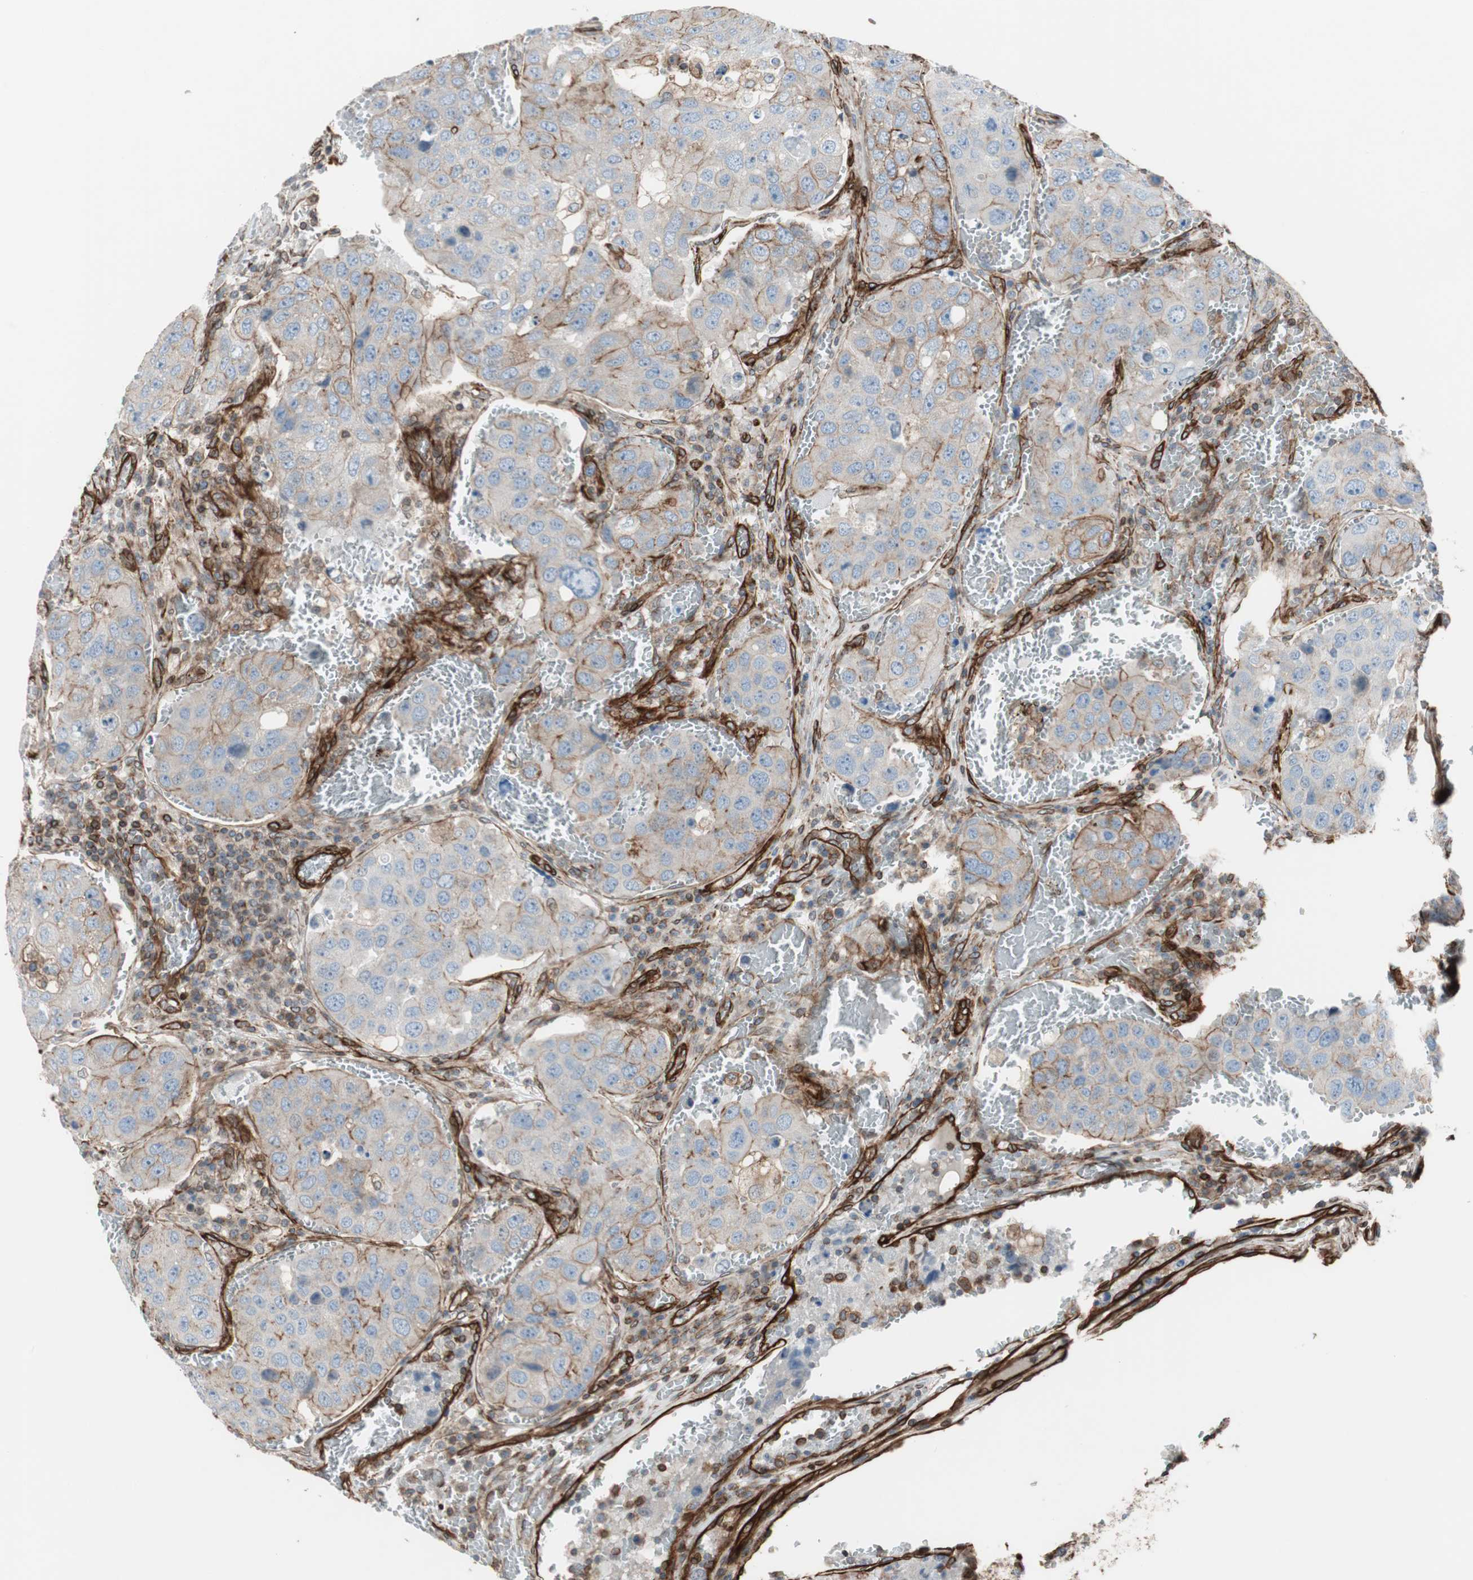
{"staining": {"intensity": "weak", "quantity": "25%-75%", "location": "cytoplasmic/membranous"}, "tissue": "urothelial cancer", "cell_type": "Tumor cells", "image_type": "cancer", "snomed": [{"axis": "morphology", "description": "Urothelial carcinoma, High grade"}, {"axis": "topography", "description": "Lymph node"}, {"axis": "topography", "description": "Urinary bladder"}], "caption": "Urothelial cancer was stained to show a protein in brown. There is low levels of weak cytoplasmic/membranous expression in about 25%-75% of tumor cells.", "gene": "TCTA", "patient": {"sex": "male", "age": 51}}